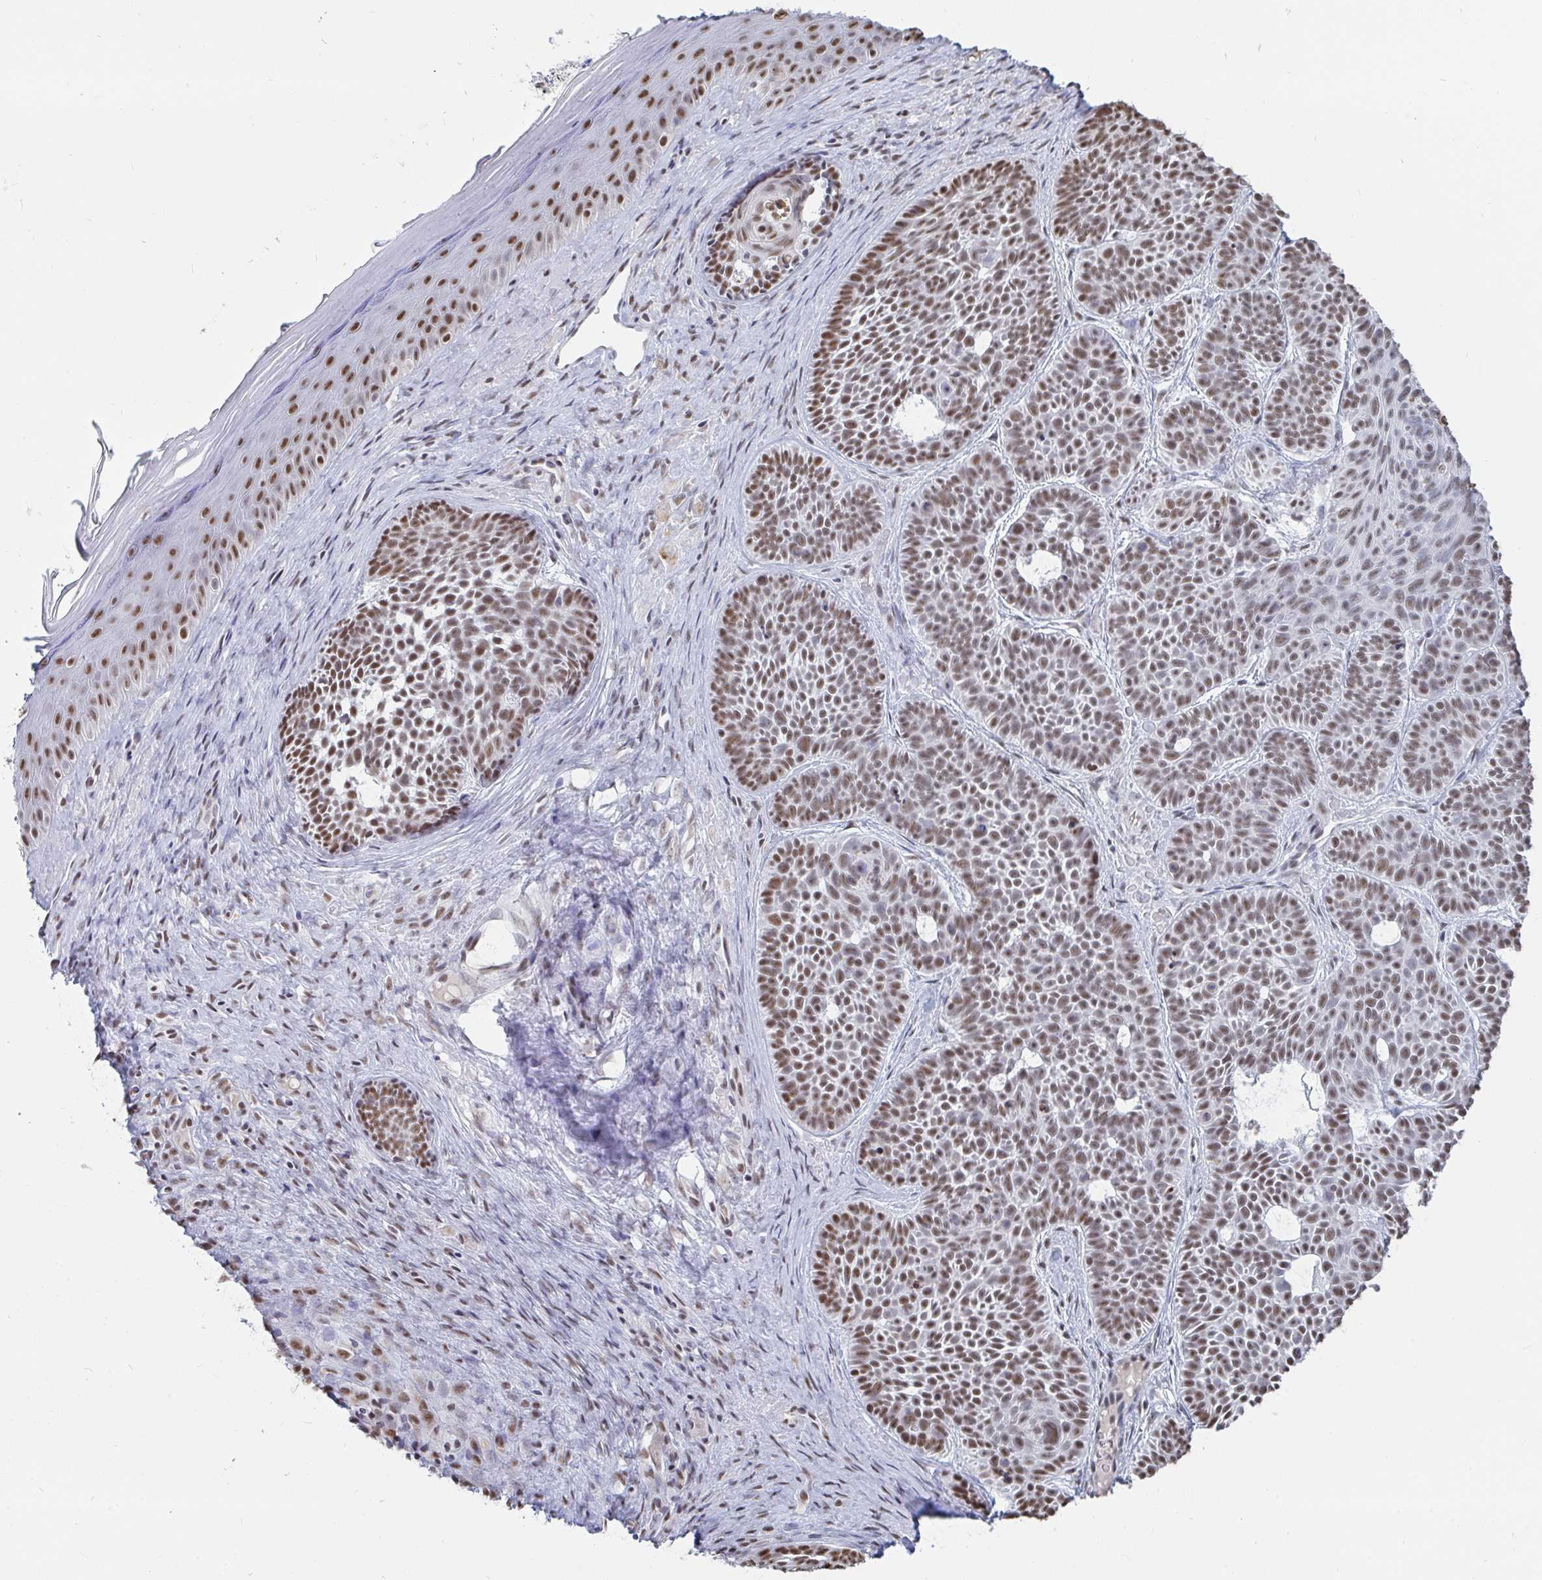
{"staining": {"intensity": "moderate", "quantity": ">75%", "location": "nuclear"}, "tissue": "skin cancer", "cell_type": "Tumor cells", "image_type": "cancer", "snomed": [{"axis": "morphology", "description": "Basal cell carcinoma"}, {"axis": "topography", "description": "Skin"}], "caption": "The histopathology image demonstrates immunohistochemical staining of skin cancer. There is moderate nuclear staining is present in approximately >75% of tumor cells.", "gene": "TRIP12", "patient": {"sex": "male", "age": 81}}